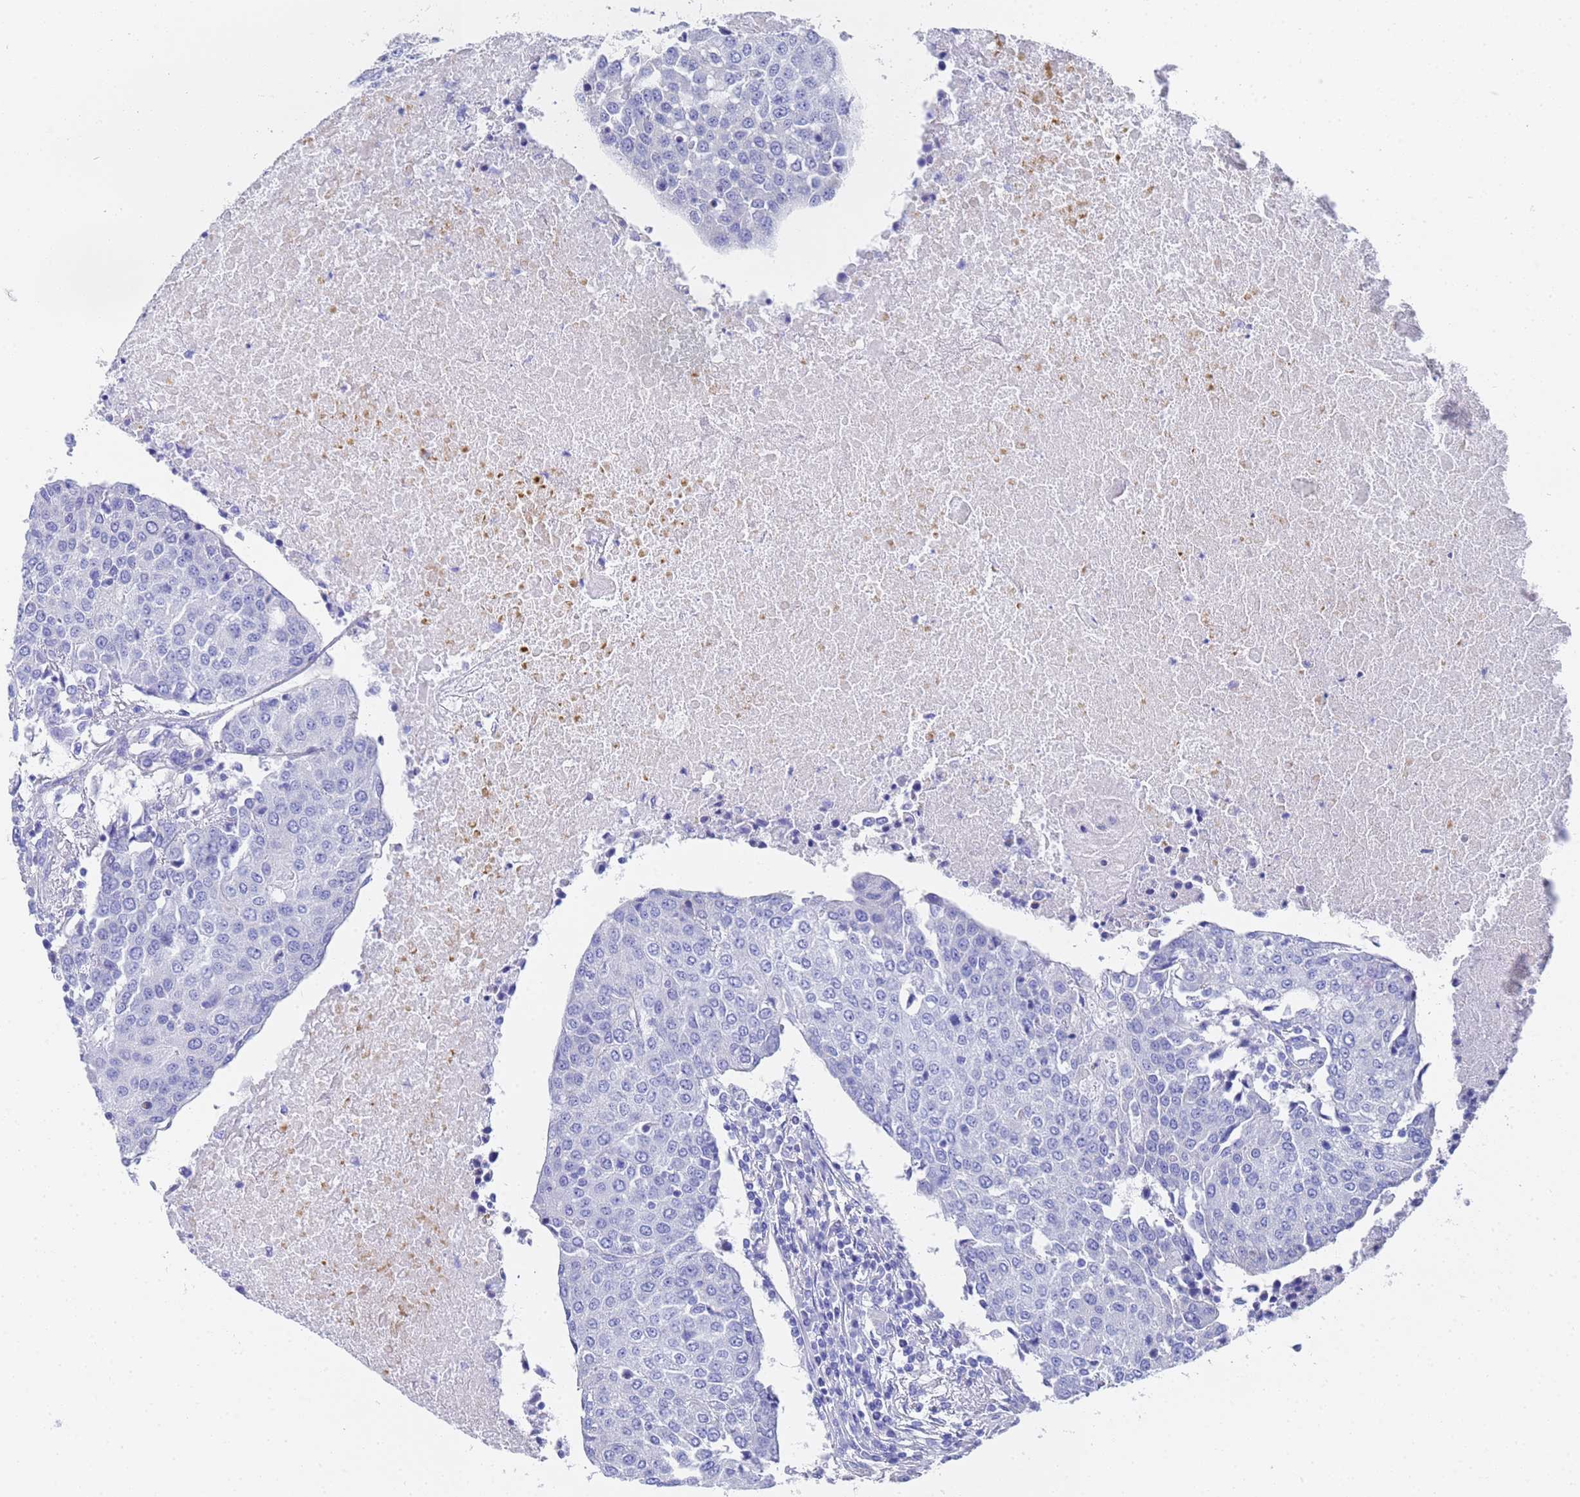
{"staining": {"intensity": "negative", "quantity": "none", "location": "none"}, "tissue": "urothelial cancer", "cell_type": "Tumor cells", "image_type": "cancer", "snomed": [{"axis": "morphology", "description": "Urothelial carcinoma, High grade"}, {"axis": "topography", "description": "Urinary bladder"}], "caption": "The immunohistochemistry photomicrograph has no significant positivity in tumor cells of urothelial carcinoma (high-grade) tissue. (Stains: DAB (3,3'-diaminobenzidine) IHC with hematoxylin counter stain, Microscopy: brightfield microscopy at high magnification).", "gene": "TUBB1", "patient": {"sex": "female", "age": 85}}